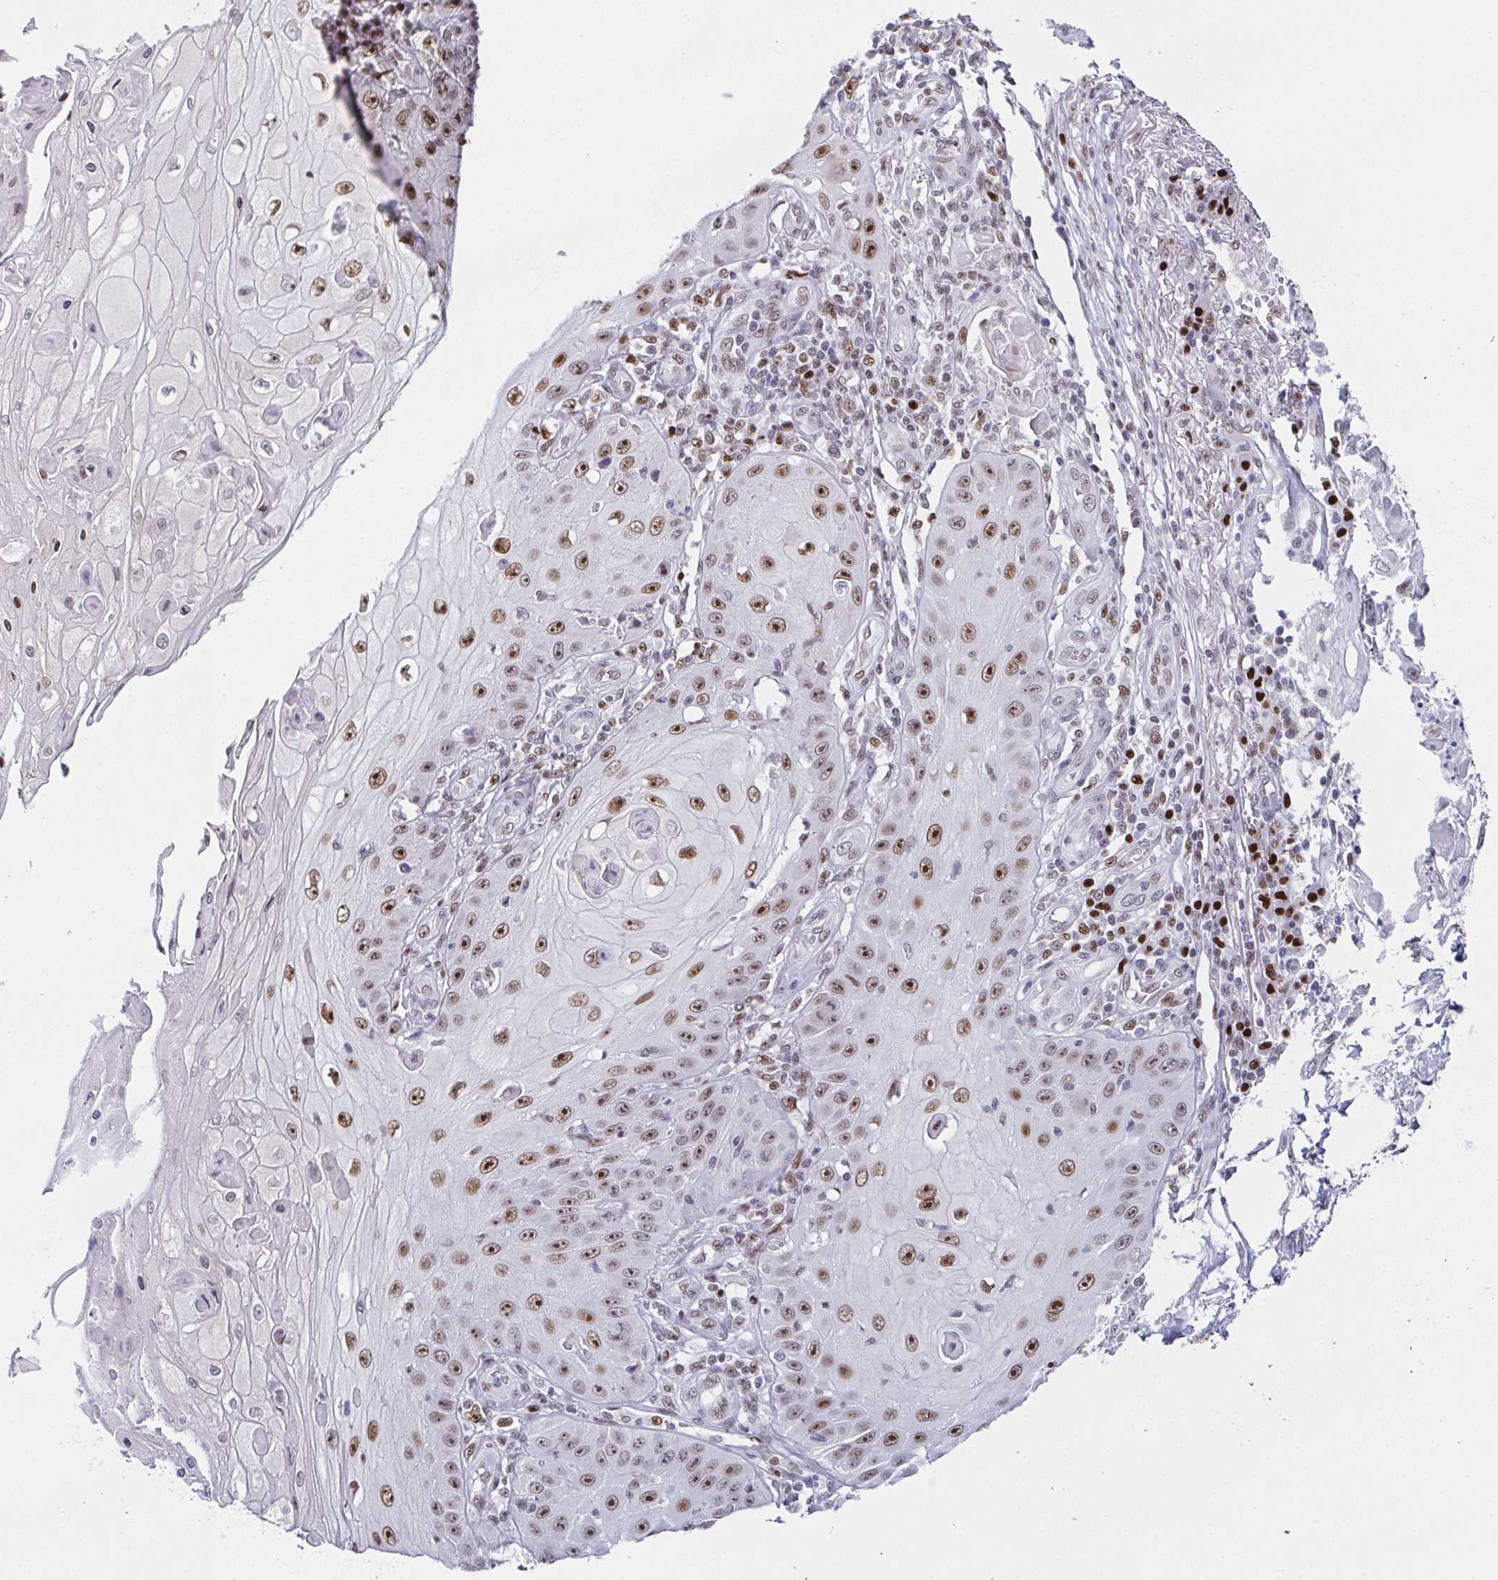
{"staining": {"intensity": "moderate", "quantity": ">75%", "location": "nuclear"}, "tissue": "skin cancer", "cell_type": "Tumor cells", "image_type": "cancer", "snomed": [{"axis": "morphology", "description": "Squamous cell carcinoma, NOS"}, {"axis": "topography", "description": "Skin"}], "caption": "A photomicrograph showing moderate nuclear expression in approximately >75% of tumor cells in skin cancer, as visualized by brown immunohistochemical staining.", "gene": "RB1", "patient": {"sex": "male", "age": 70}}